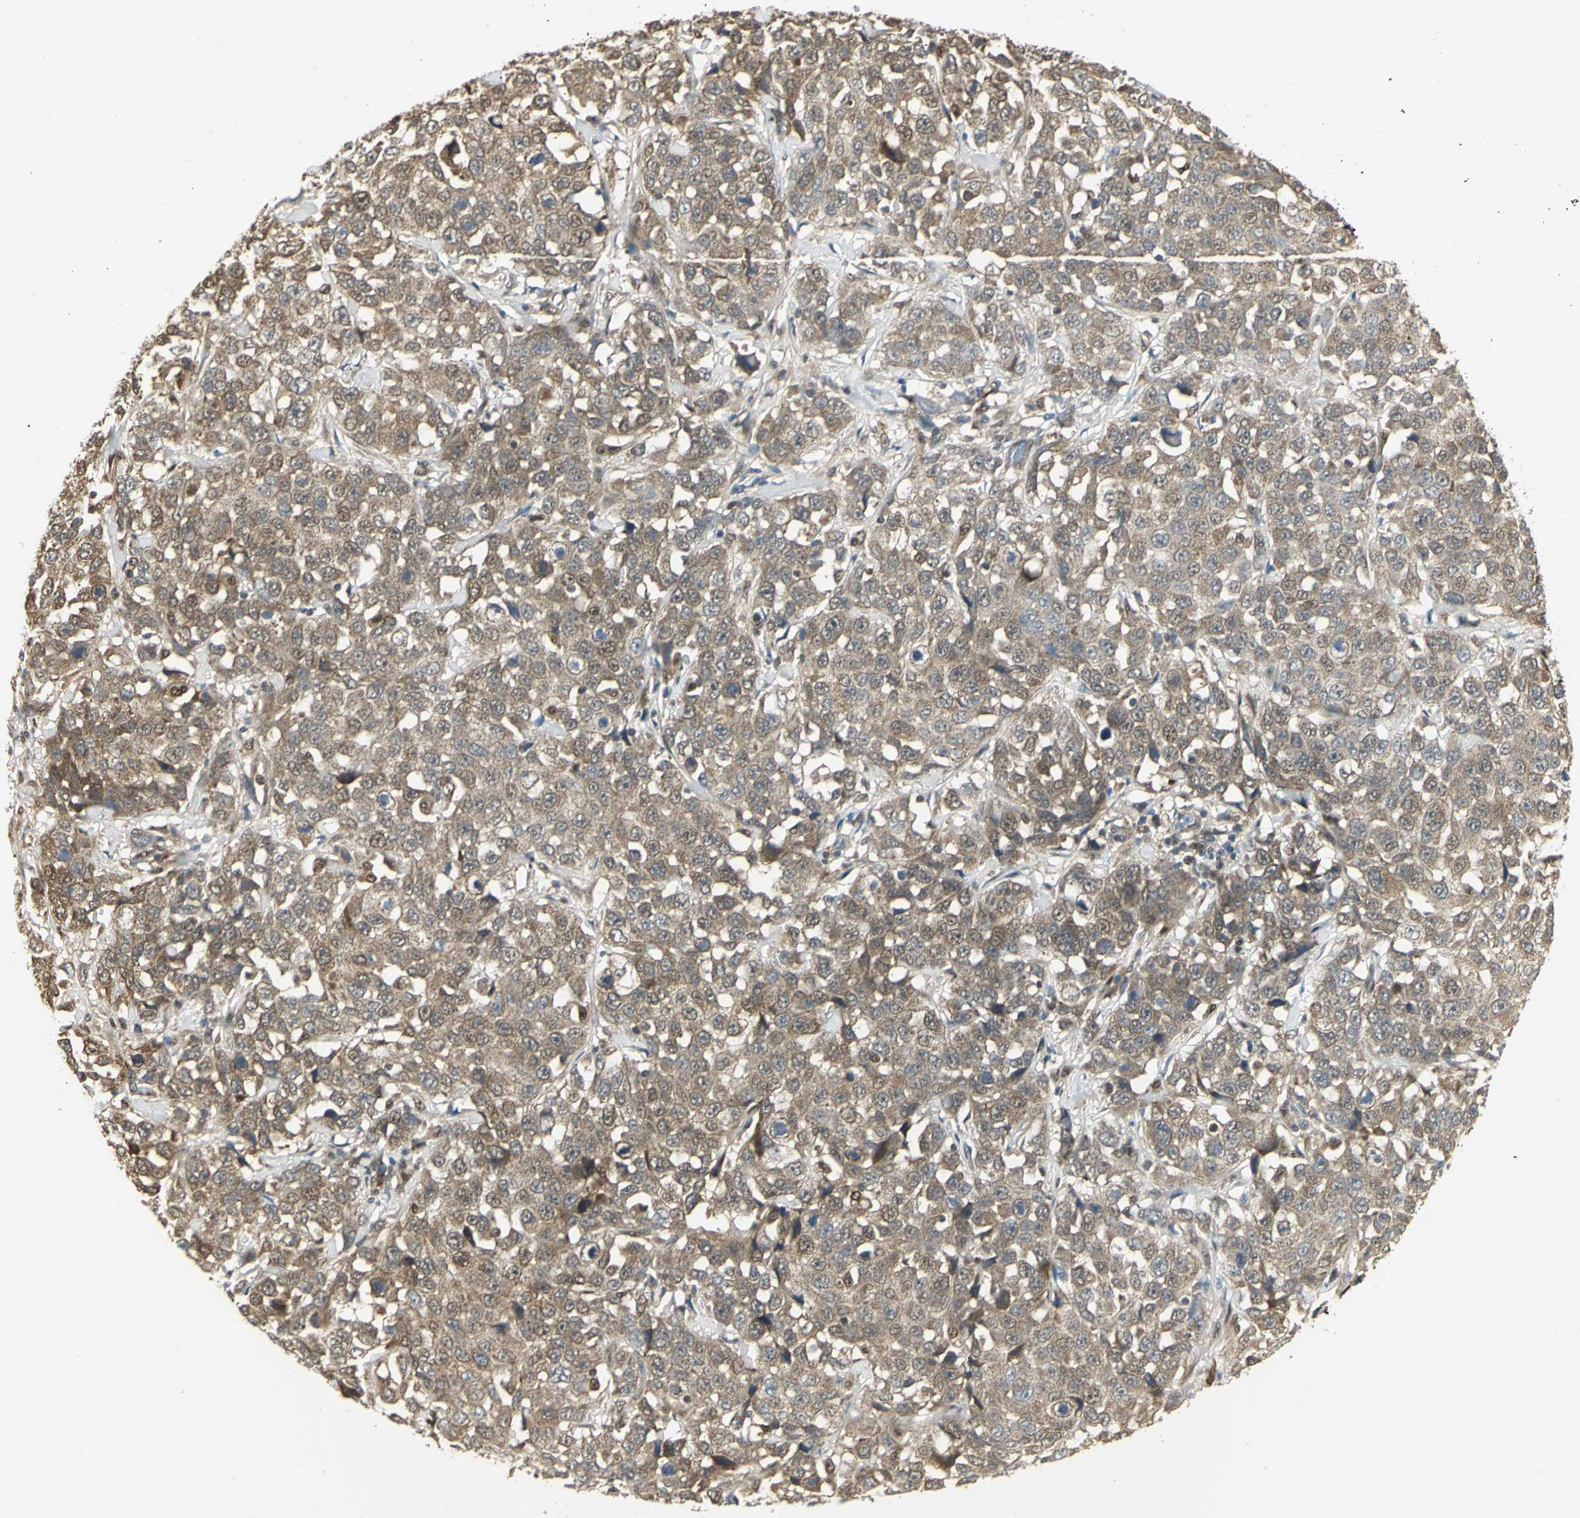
{"staining": {"intensity": "moderate", "quantity": ">75%", "location": "cytoplasmic/membranous,nuclear"}, "tissue": "stomach cancer", "cell_type": "Tumor cells", "image_type": "cancer", "snomed": [{"axis": "morphology", "description": "Normal tissue, NOS"}, {"axis": "morphology", "description": "Adenocarcinoma, NOS"}, {"axis": "topography", "description": "Stomach"}], "caption": "Immunohistochemical staining of human stomach cancer (adenocarcinoma) exhibits medium levels of moderate cytoplasmic/membranous and nuclear protein staining in approximately >75% of tumor cells.", "gene": "PSMC4", "patient": {"sex": "male", "age": 48}}